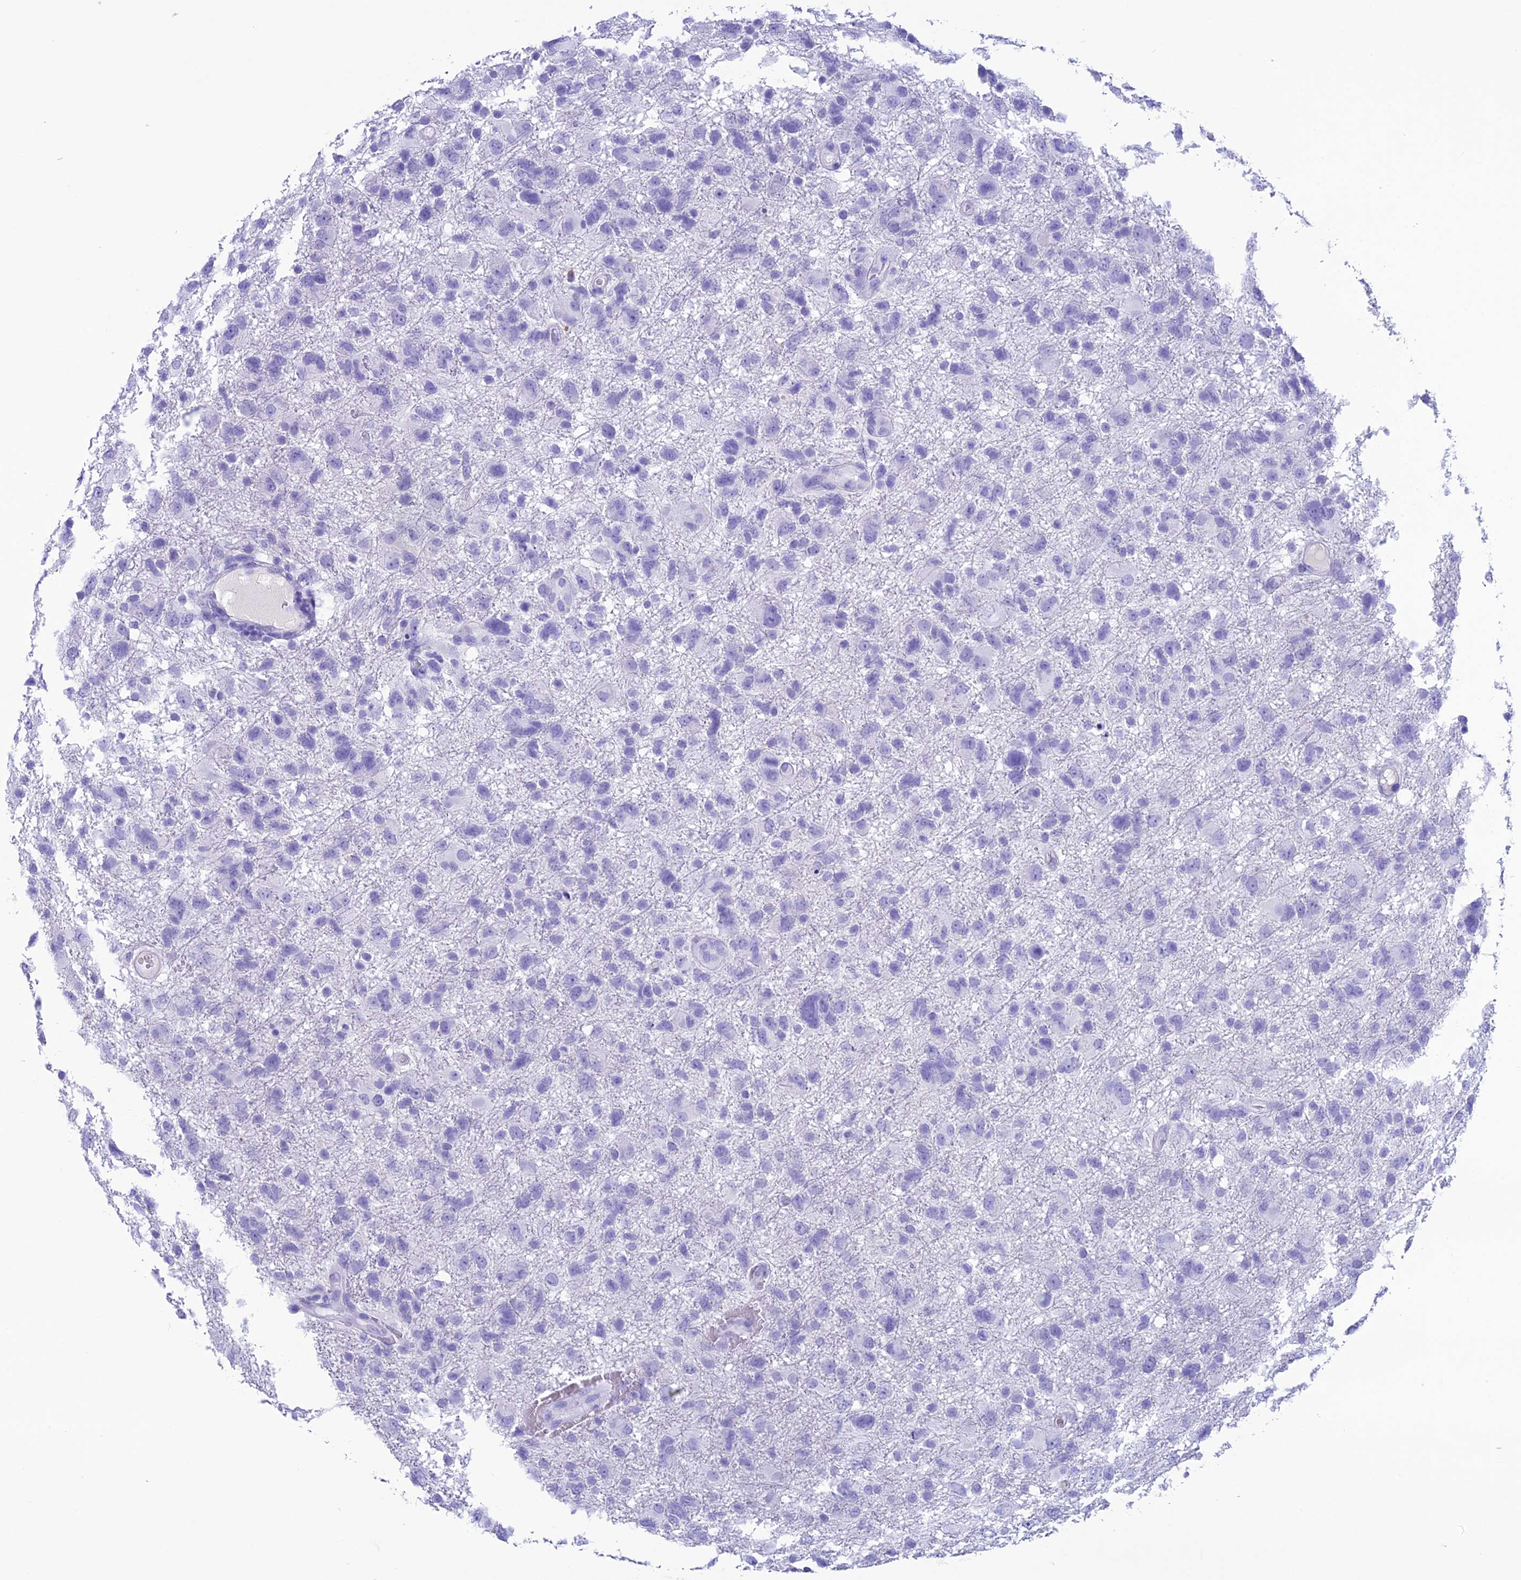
{"staining": {"intensity": "negative", "quantity": "none", "location": "none"}, "tissue": "glioma", "cell_type": "Tumor cells", "image_type": "cancer", "snomed": [{"axis": "morphology", "description": "Glioma, malignant, High grade"}, {"axis": "topography", "description": "Brain"}], "caption": "Tumor cells show no significant staining in malignant high-grade glioma.", "gene": "TRAM1L1", "patient": {"sex": "male", "age": 61}}